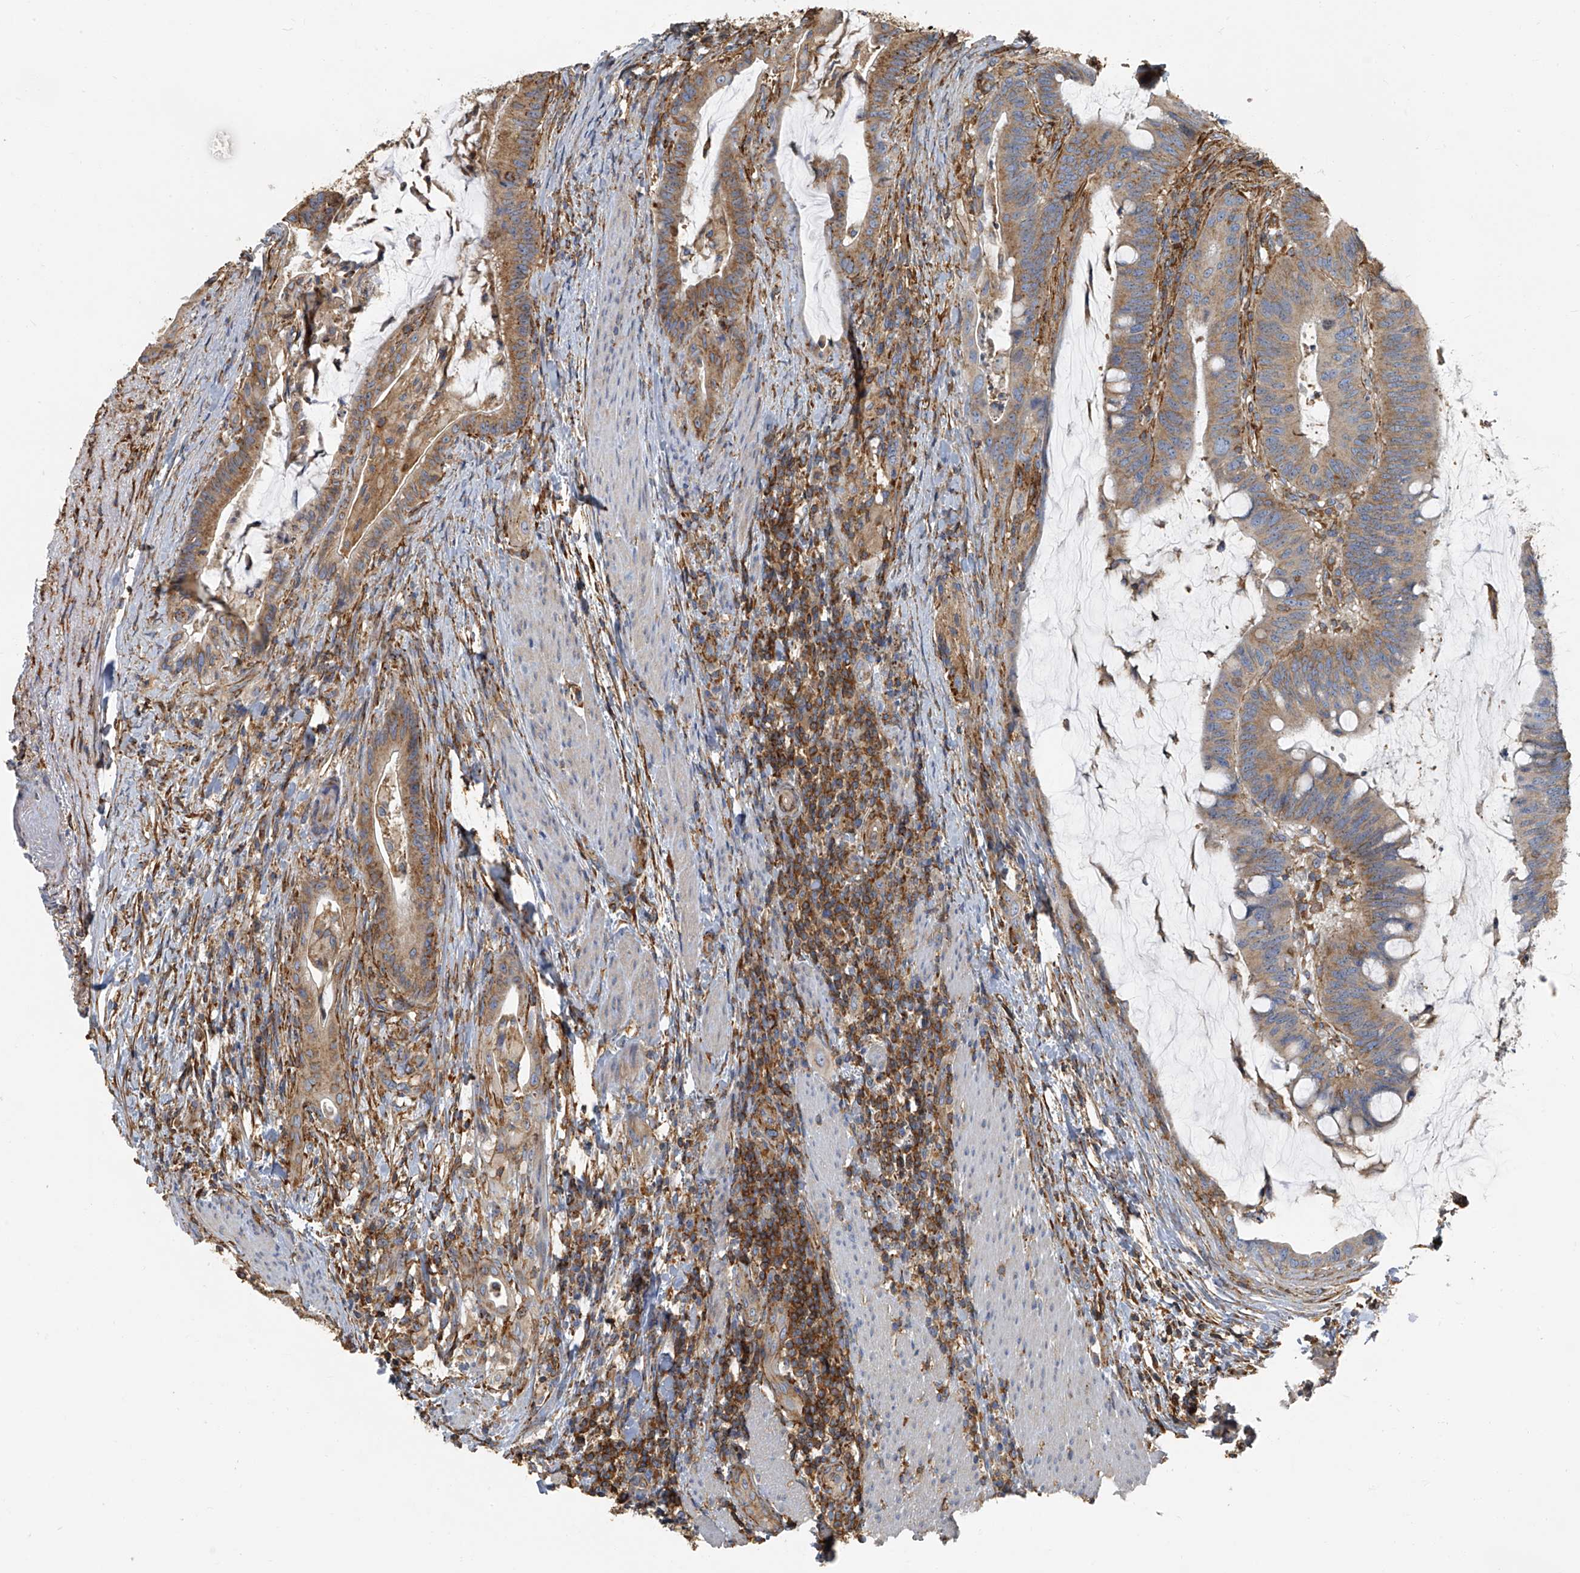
{"staining": {"intensity": "moderate", "quantity": ">75%", "location": "cytoplasmic/membranous"}, "tissue": "colorectal cancer", "cell_type": "Tumor cells", "image_type": "cancer", "snomed": [{"axis": "morphology", "description": "Adenocarcinoma, NOS"}, {"axis": "topography", "description": "Colon"}], "caption": "Immunohistochemistry (IHC) of colorectal cancer (adenocarcinoma) shows medium levels of moderate cytoplasmic/membranous expression in approximately >75% of tumor cells.", "gene": "SEPTIN7", "patient": {"sex": "female", "age": 66}}